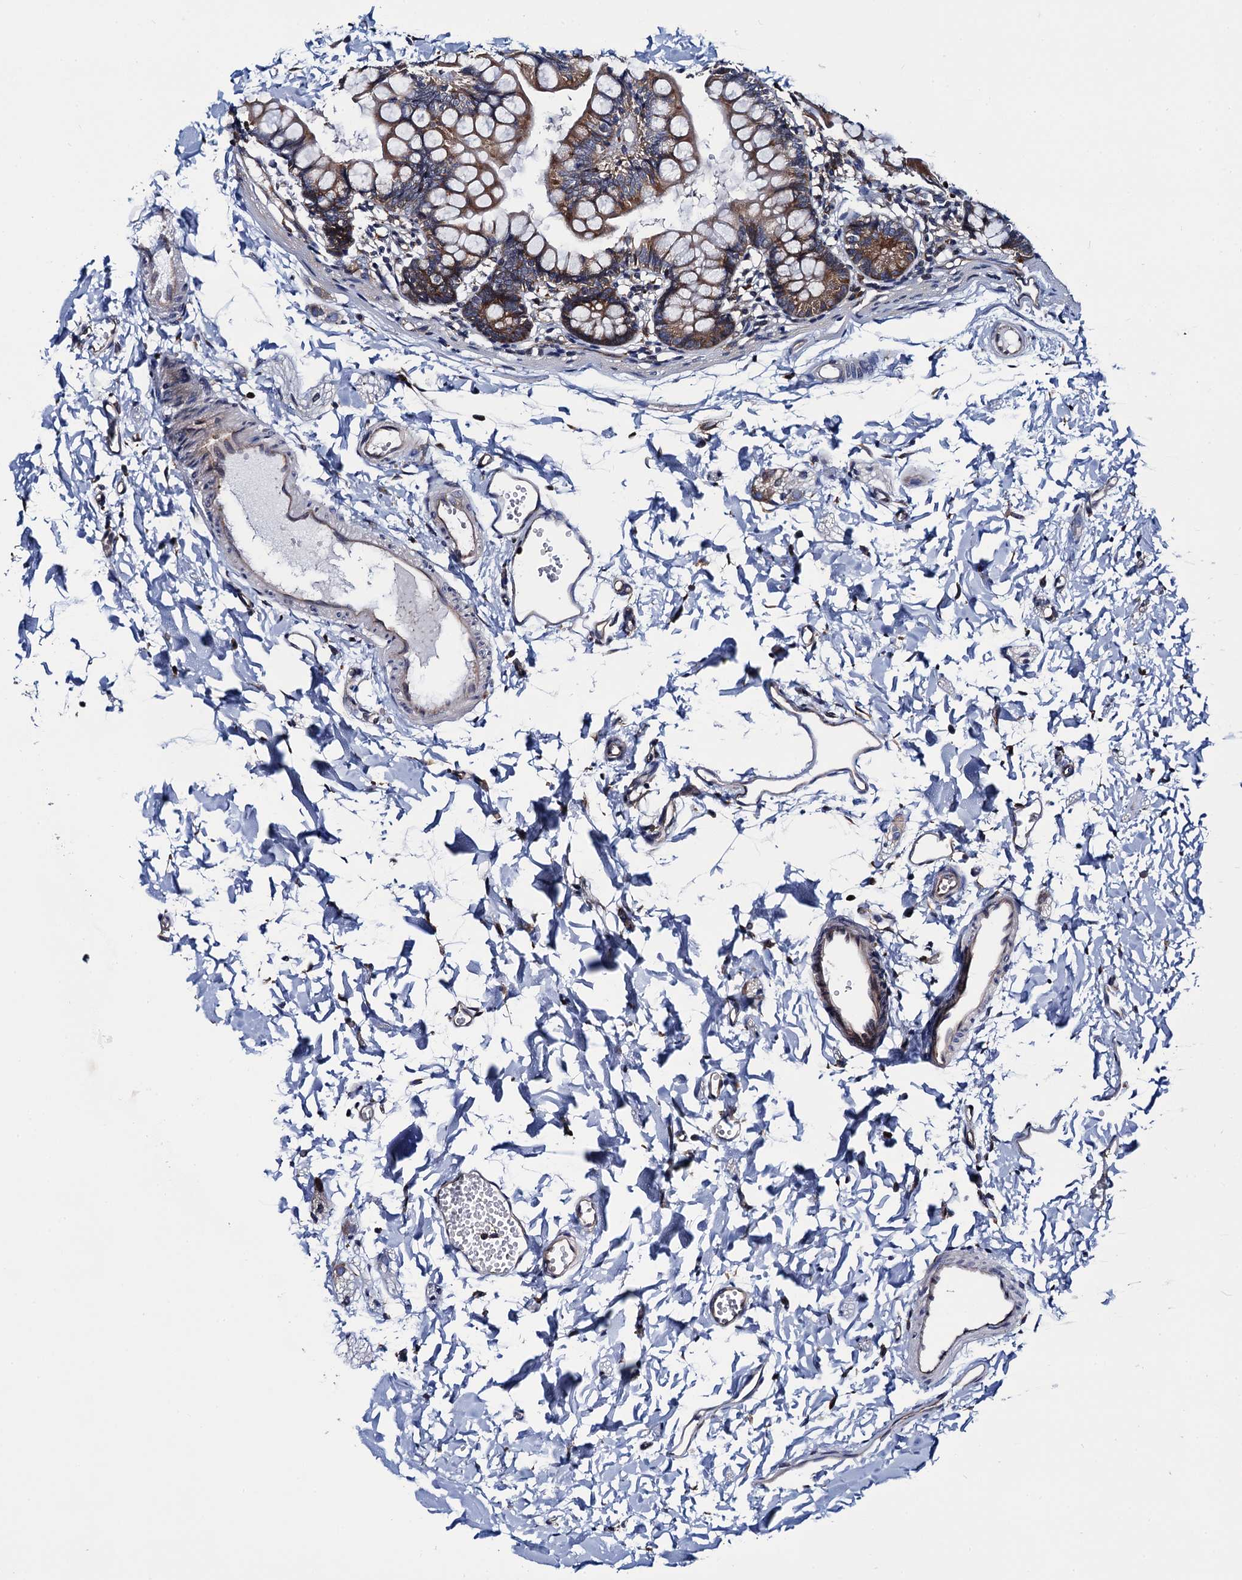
{"staining": {"intensity": "moderate", "quantity": ">75%", "location": "cytoplasmic/membranous"}, "tissue": "small intestine", "cell_type": "Glandular cells", "image_type": "normal", "snomed": [{"axis": "morphology", "description": "Normal tissue, NOS"}, {"axis": "topography", "description": "Small intestine"}], "caption": "The image displays immunohistochemical staining of unremarkable small intestine. There is moderate cytoplasmic/membranous staining is seen in approximately >75% of glandular cells.", "gene": "PGLS", "patient": {"sex": "male", "age": 7}}